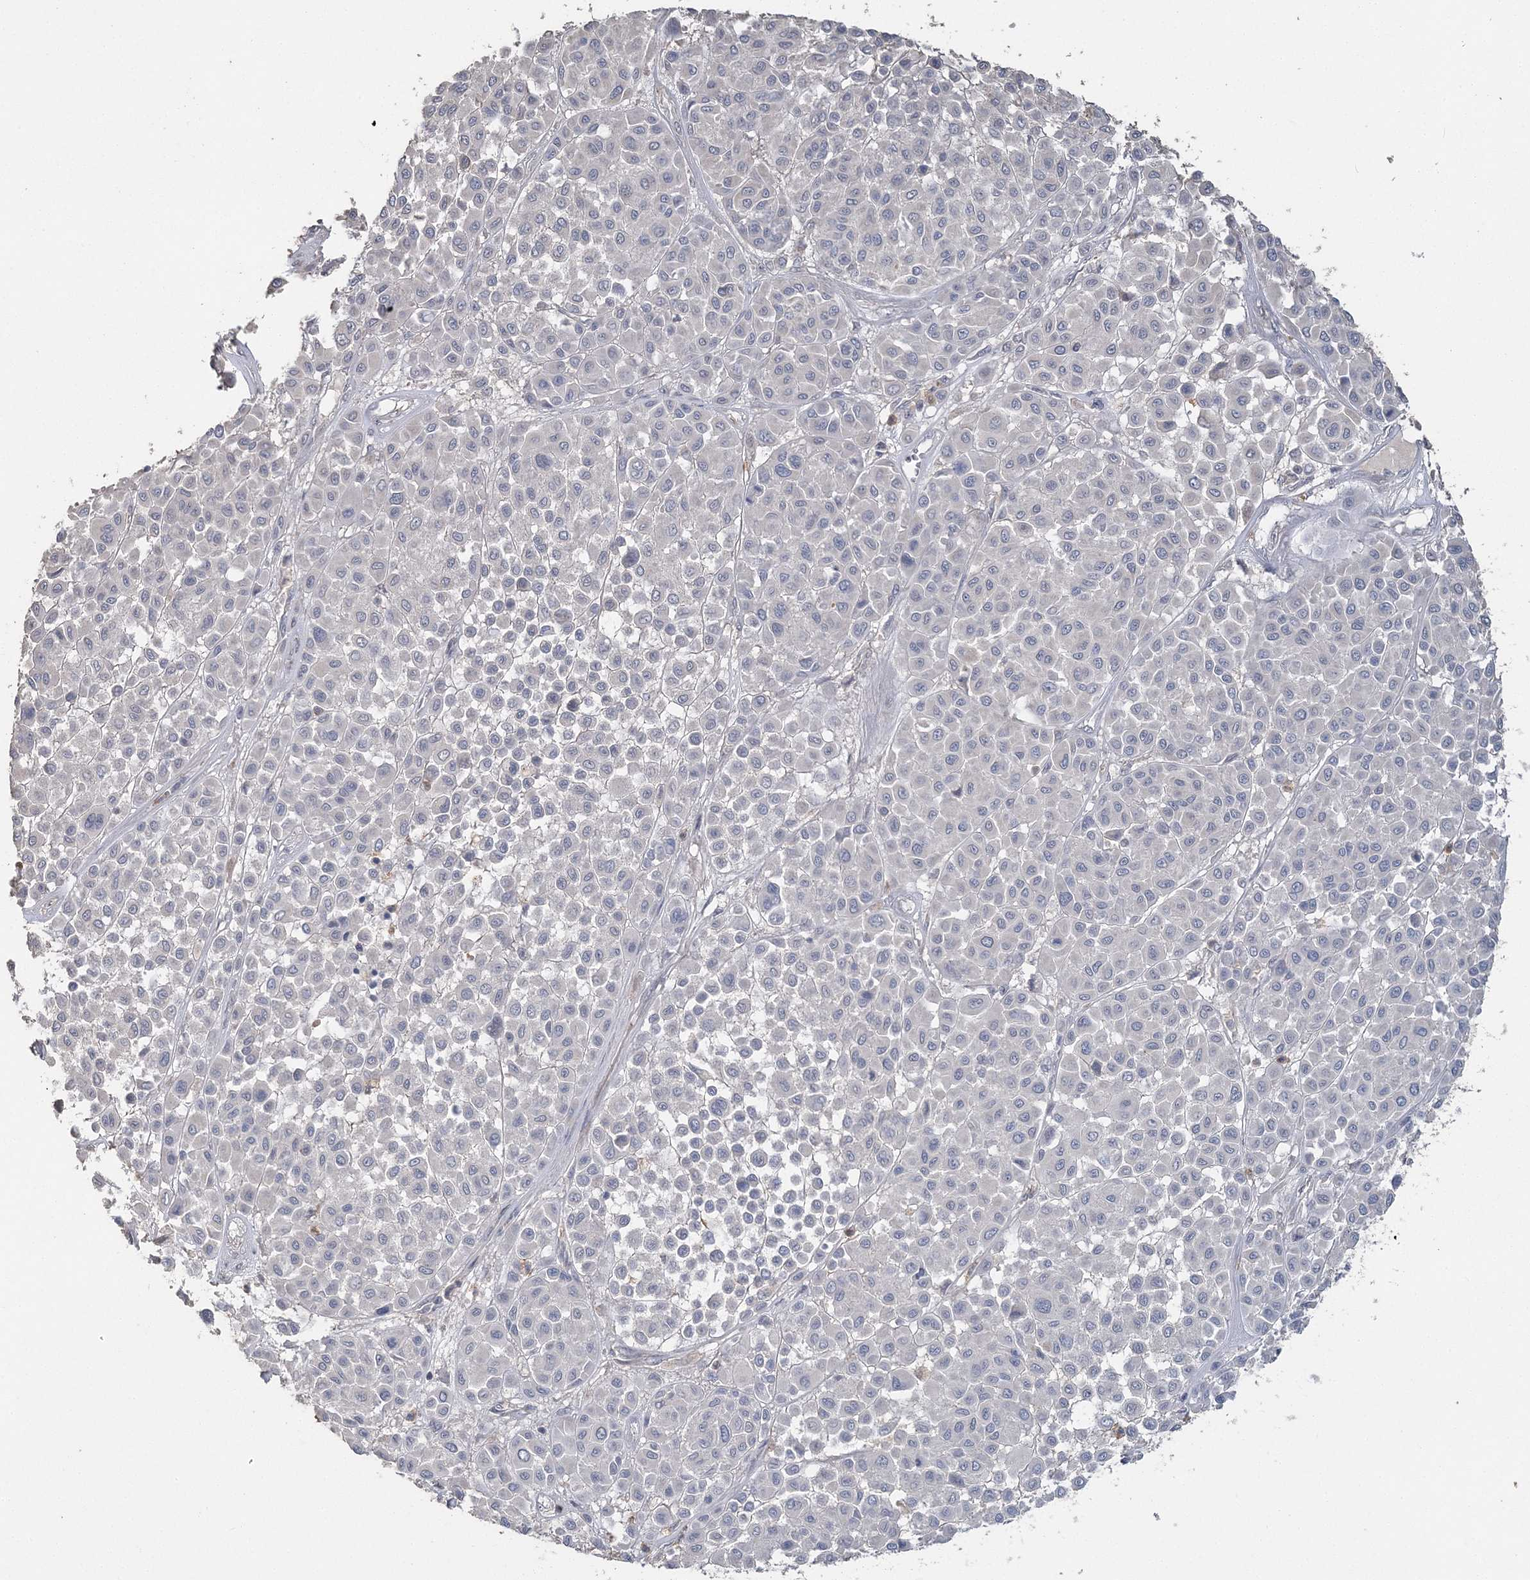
{"staining": {"intensity": "negative", "quantity": "none", "location": "none"}, "tissue": "melanoma", "cell_type": "Tumor cells", "image_type": "cancer", "snomed": [{"axis": "morphology", "description": "Malignant melanoma, Metastatic site"}, {"axis": "topography", "description": "Soft tissue"}], "caption": "Malignant melanoma (metastatic site) was stained to show a protein in brown. There is no significant staining in tumor cells.", "gene": "UIMC1", "patient": {"sex": "male", "age": 41}}